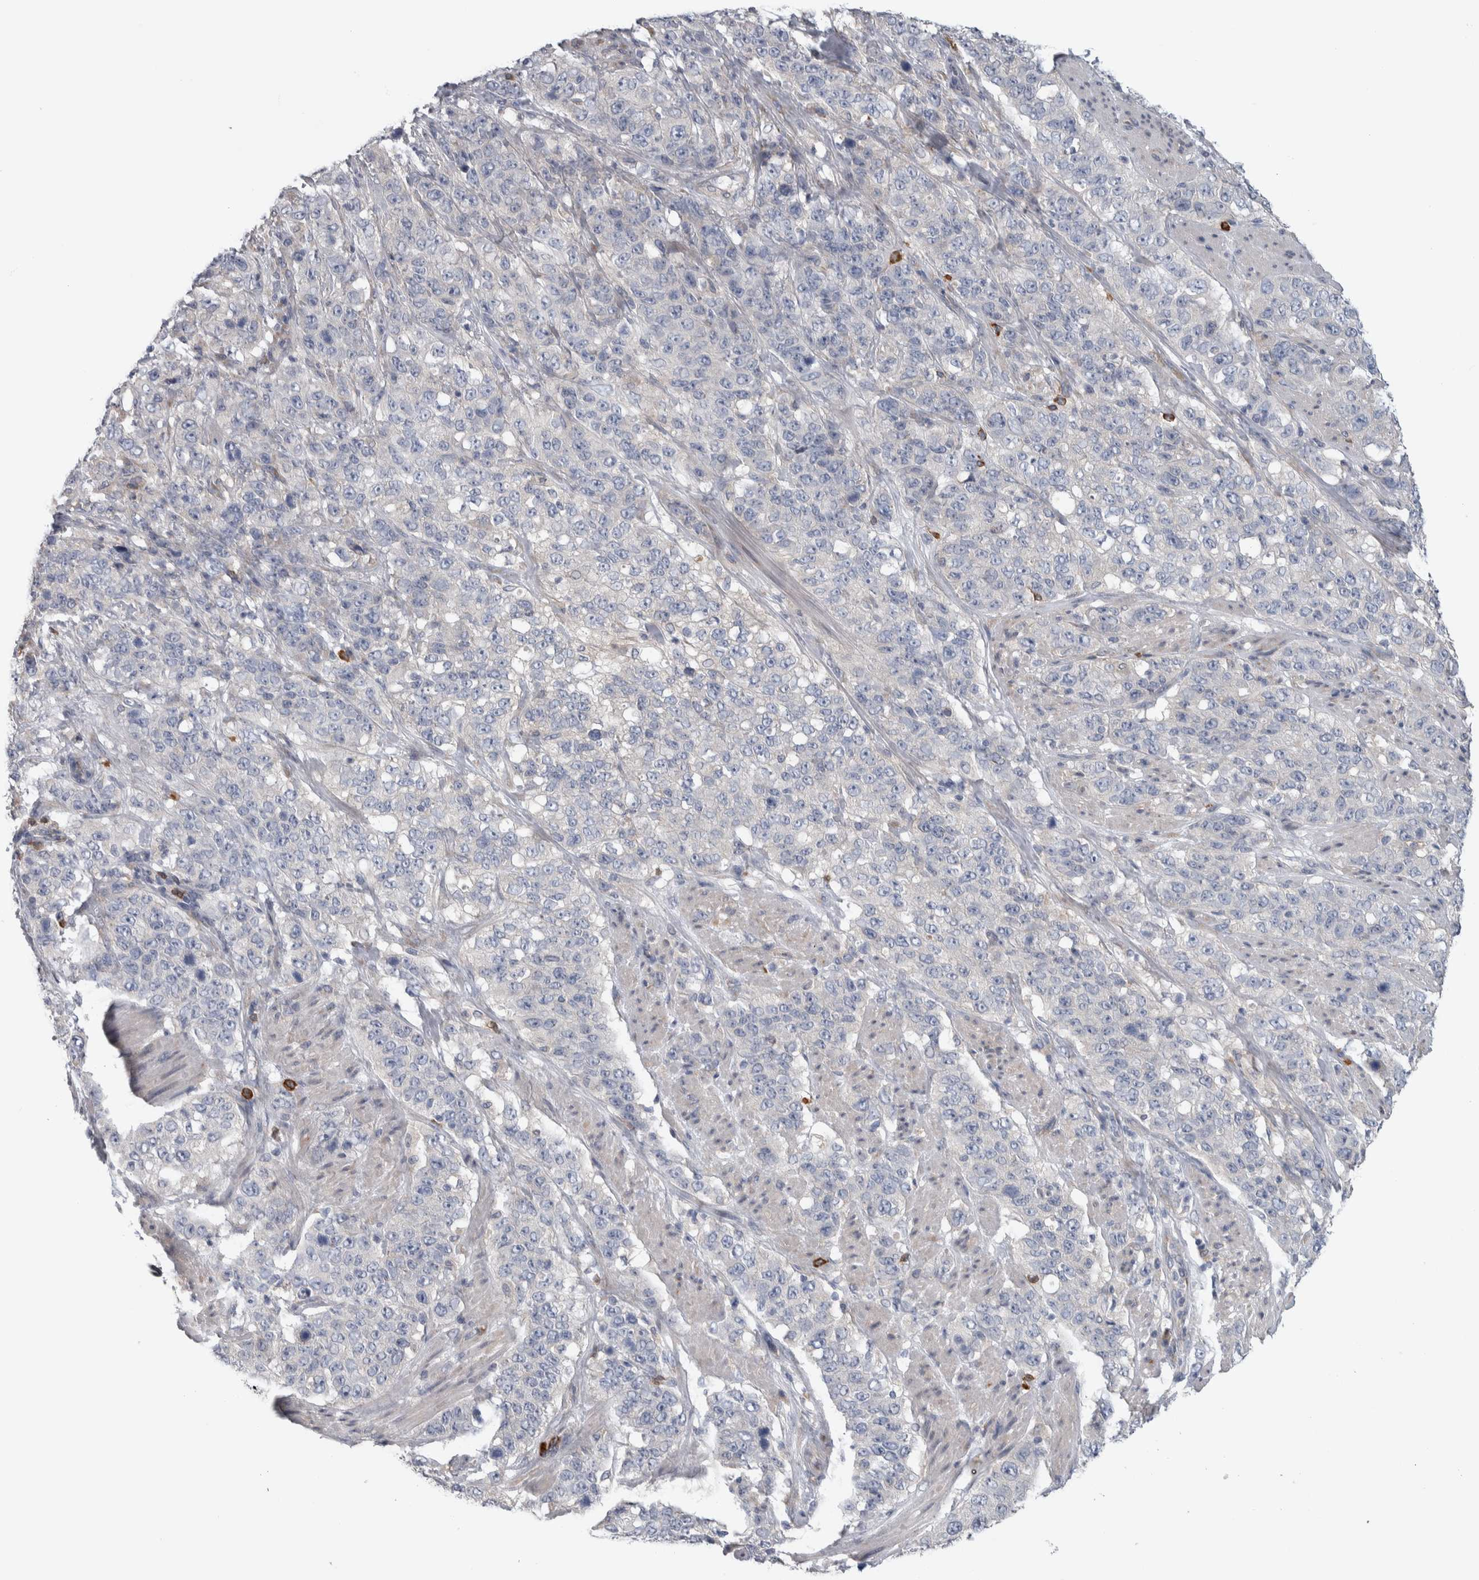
{"staining": {"intensity": "negative", "quantity": "none", "location": "none"}, "tissue": "stomach cancer", "cell_type": "Tumor cells", "image_type": "cancer", "snomed": [{"axis": "morphology", "description": "Adenocarcinoma, NOS"}, {"axis": "topography", "description": "Stomach"}], "caption": "DAB (3,3'-diaminobenzidine) immunohistochemical staining of human adenocarcinoma (stomach) demonstrates no significant staining in tumor cells.", "gene": "IBTK", "patient": {"sex": "male", "age": 48}}